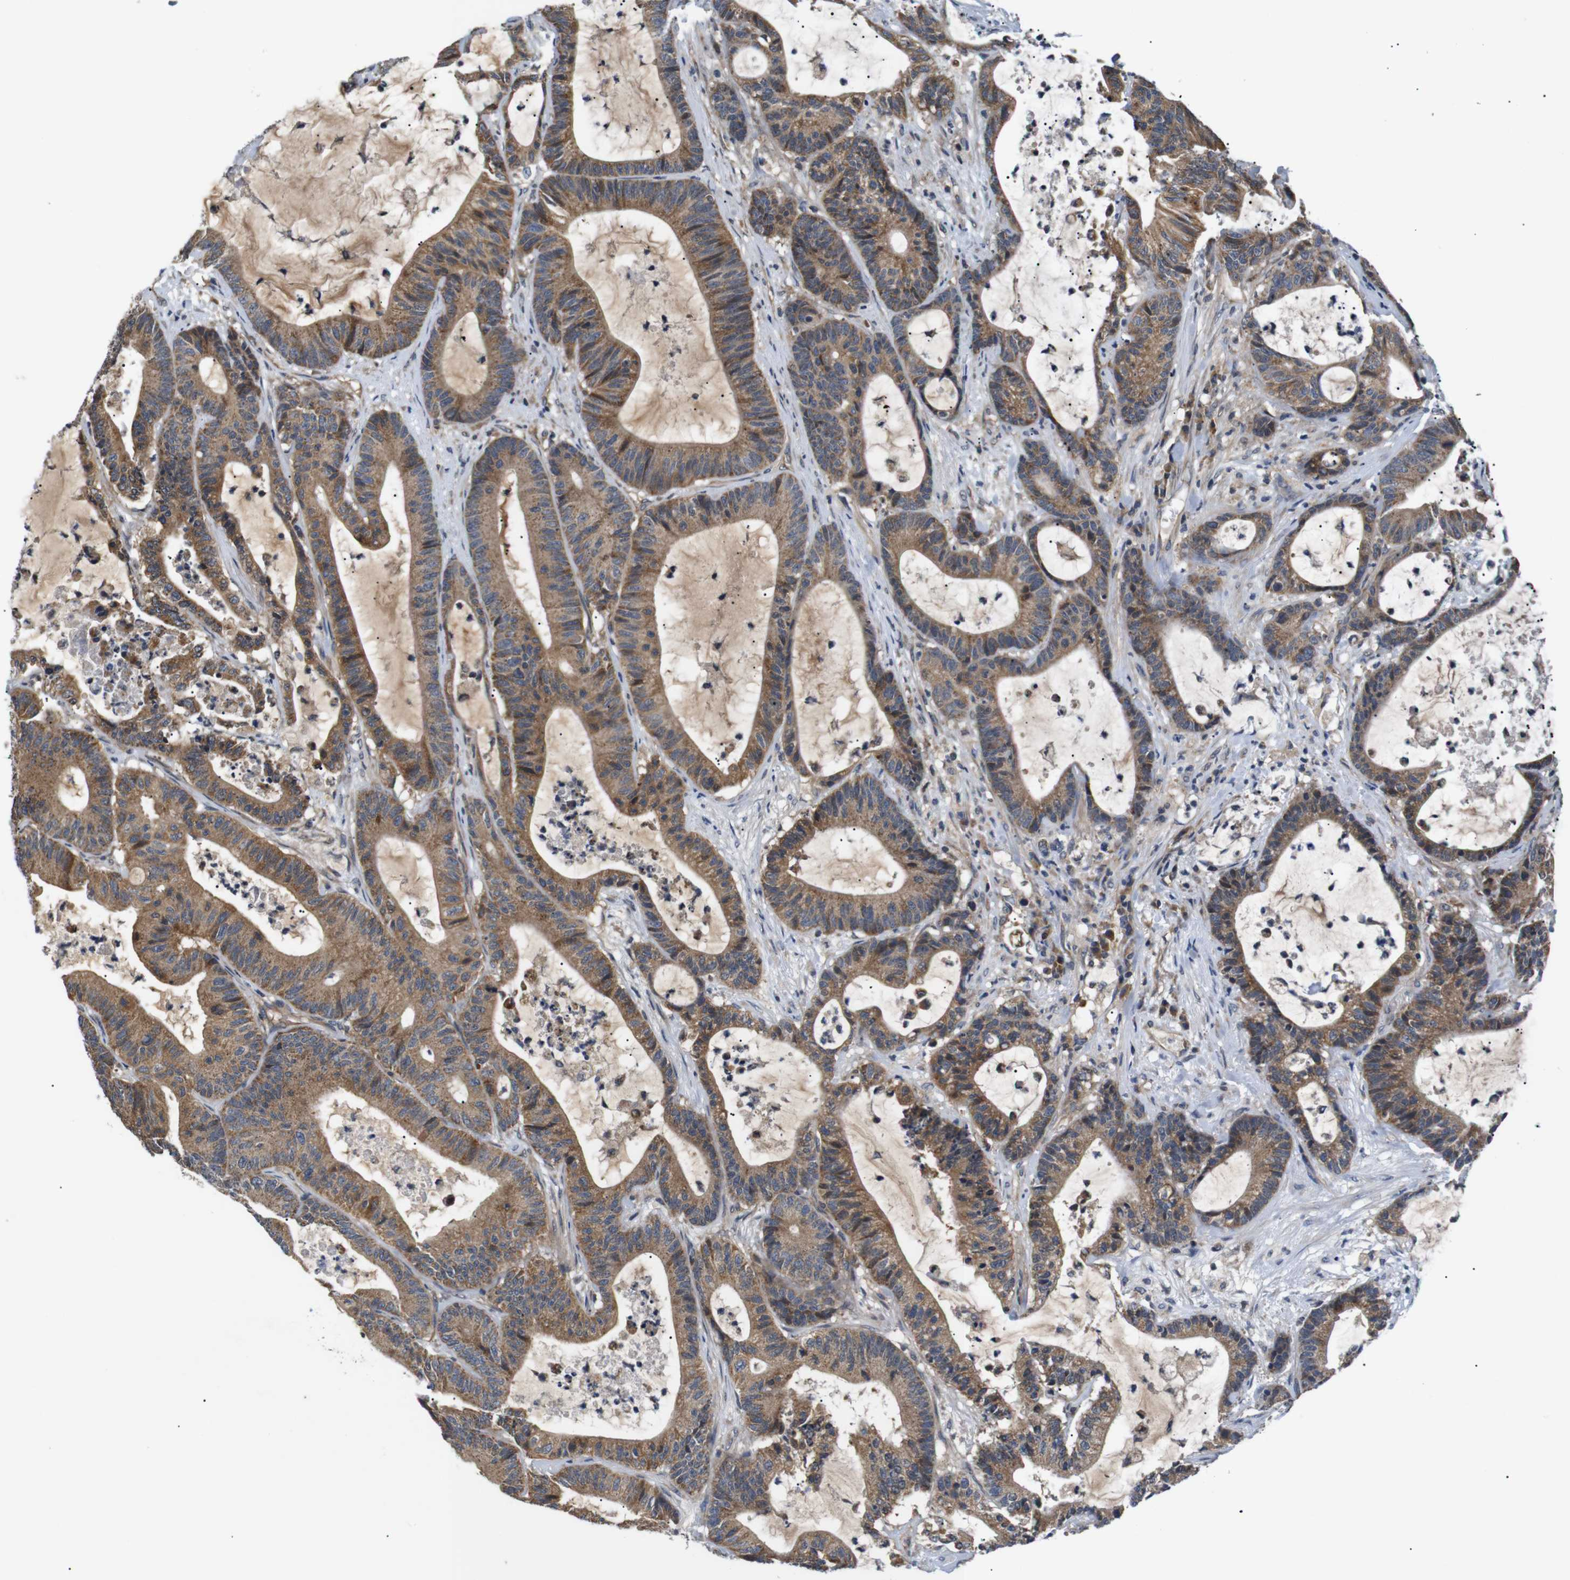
{"staining": {"intensity": "moderate", "quantity": ">75%", "location": "cytoplasmic/membranous"}, "tissue": "colorectal cancer", "cell_type": "Tumor cells", "image_type": "cancer", "snomed": [{"axis": "morphology", "description": "Adenocarcinoma, NOS"}, {"axis": "topography", "description": "Colon"}], "caption": "There is medium levels of moderate cytoplasmic/membranous staining in tumor cells of adenocarcinoma (colorectal), as demonstrated by immunohistochemical staining (brown color).", "gene": "RIPK1", "patient": {"sex": "female", "age": 84}}